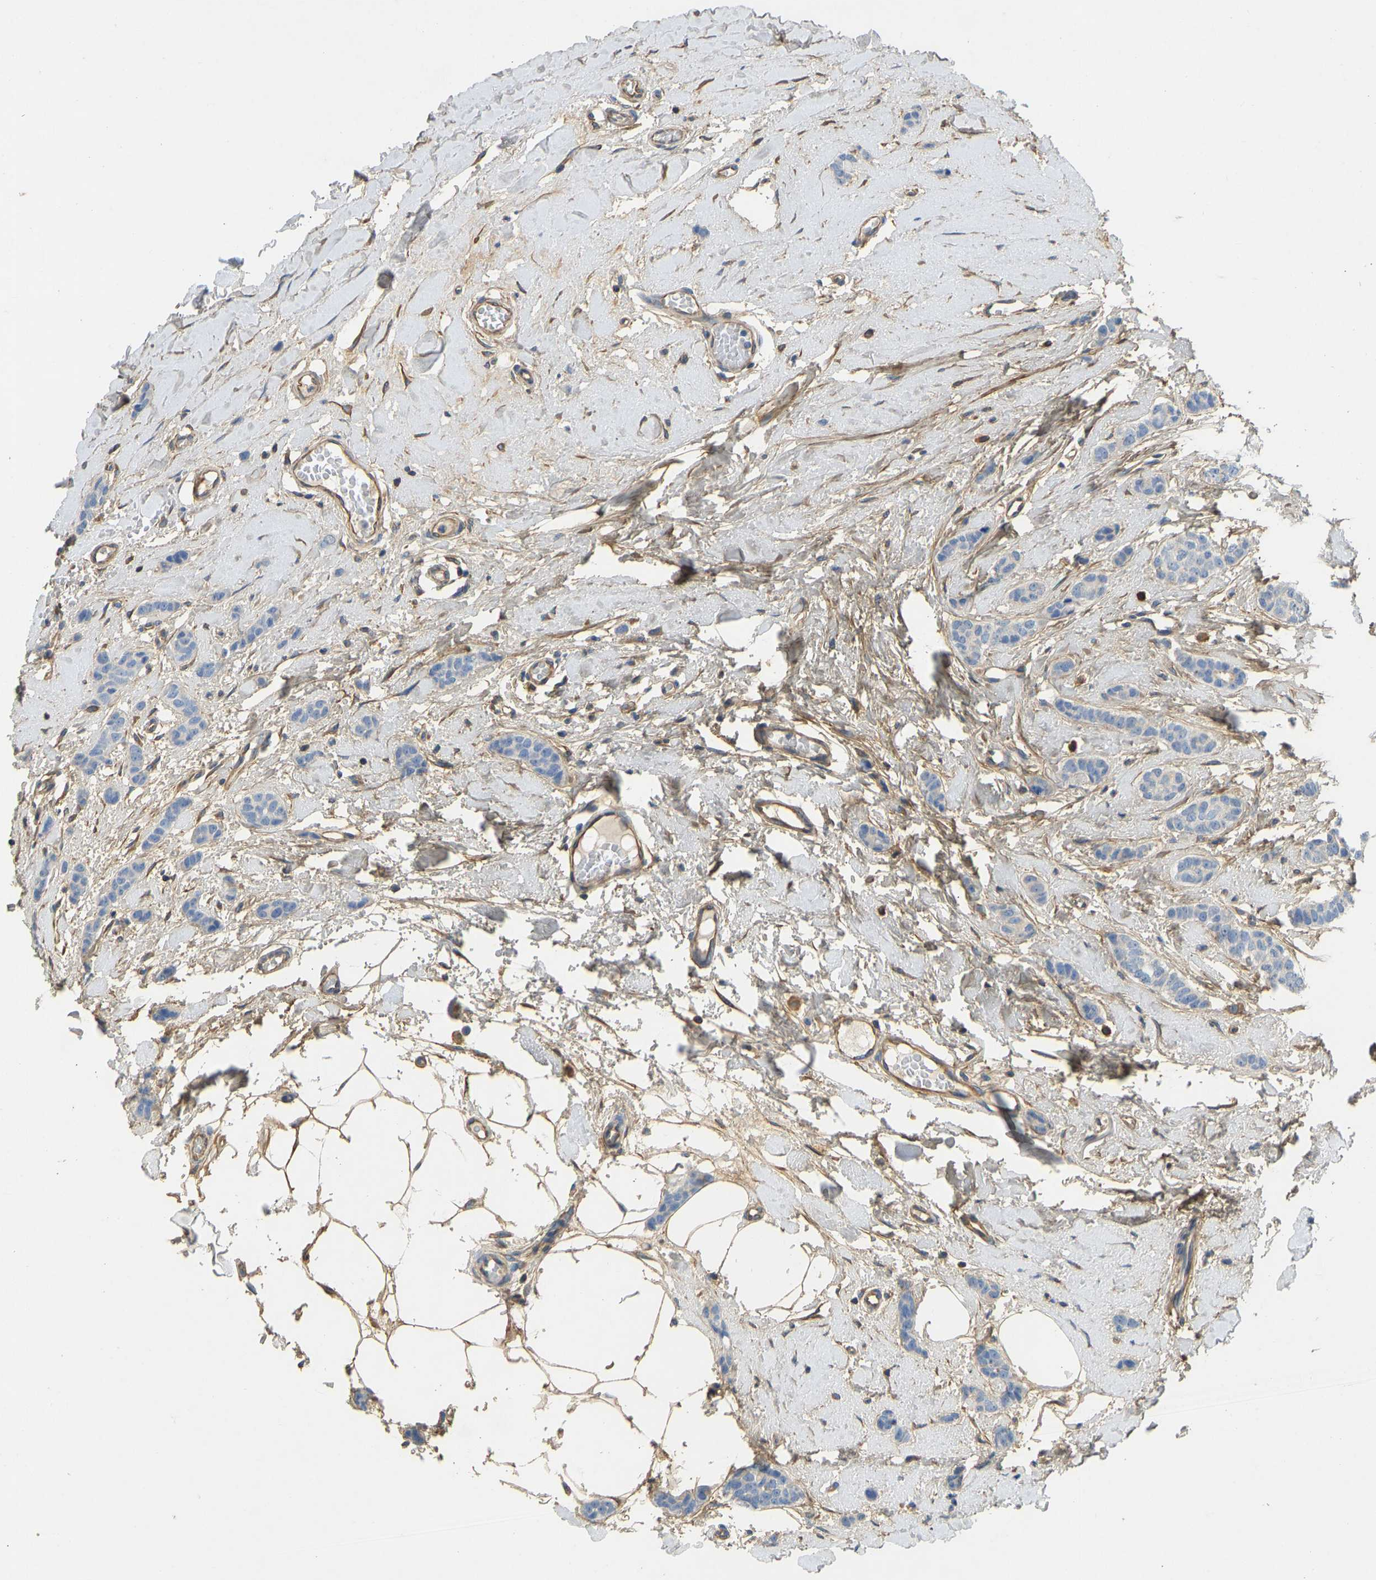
{"staining": {"intensity": "negative", "quantity": "none", "location": "none"}, "tissue": "breast cancer", "cell_type": "Tumor cells", "image_type": "cancer", "snomed": [{"axis": "morphology", "description": "Lobular carcinoma"}, {"axis": "topography", "description": "Skin"}, {"axis": "topography", "description": "Breast"}], "caption": "The IHC photomicrograph has no significant expression in tumor cells of breast cancer tissue.", "gene": "TECTA", "patient": {"sex": "female", "age": 46}}